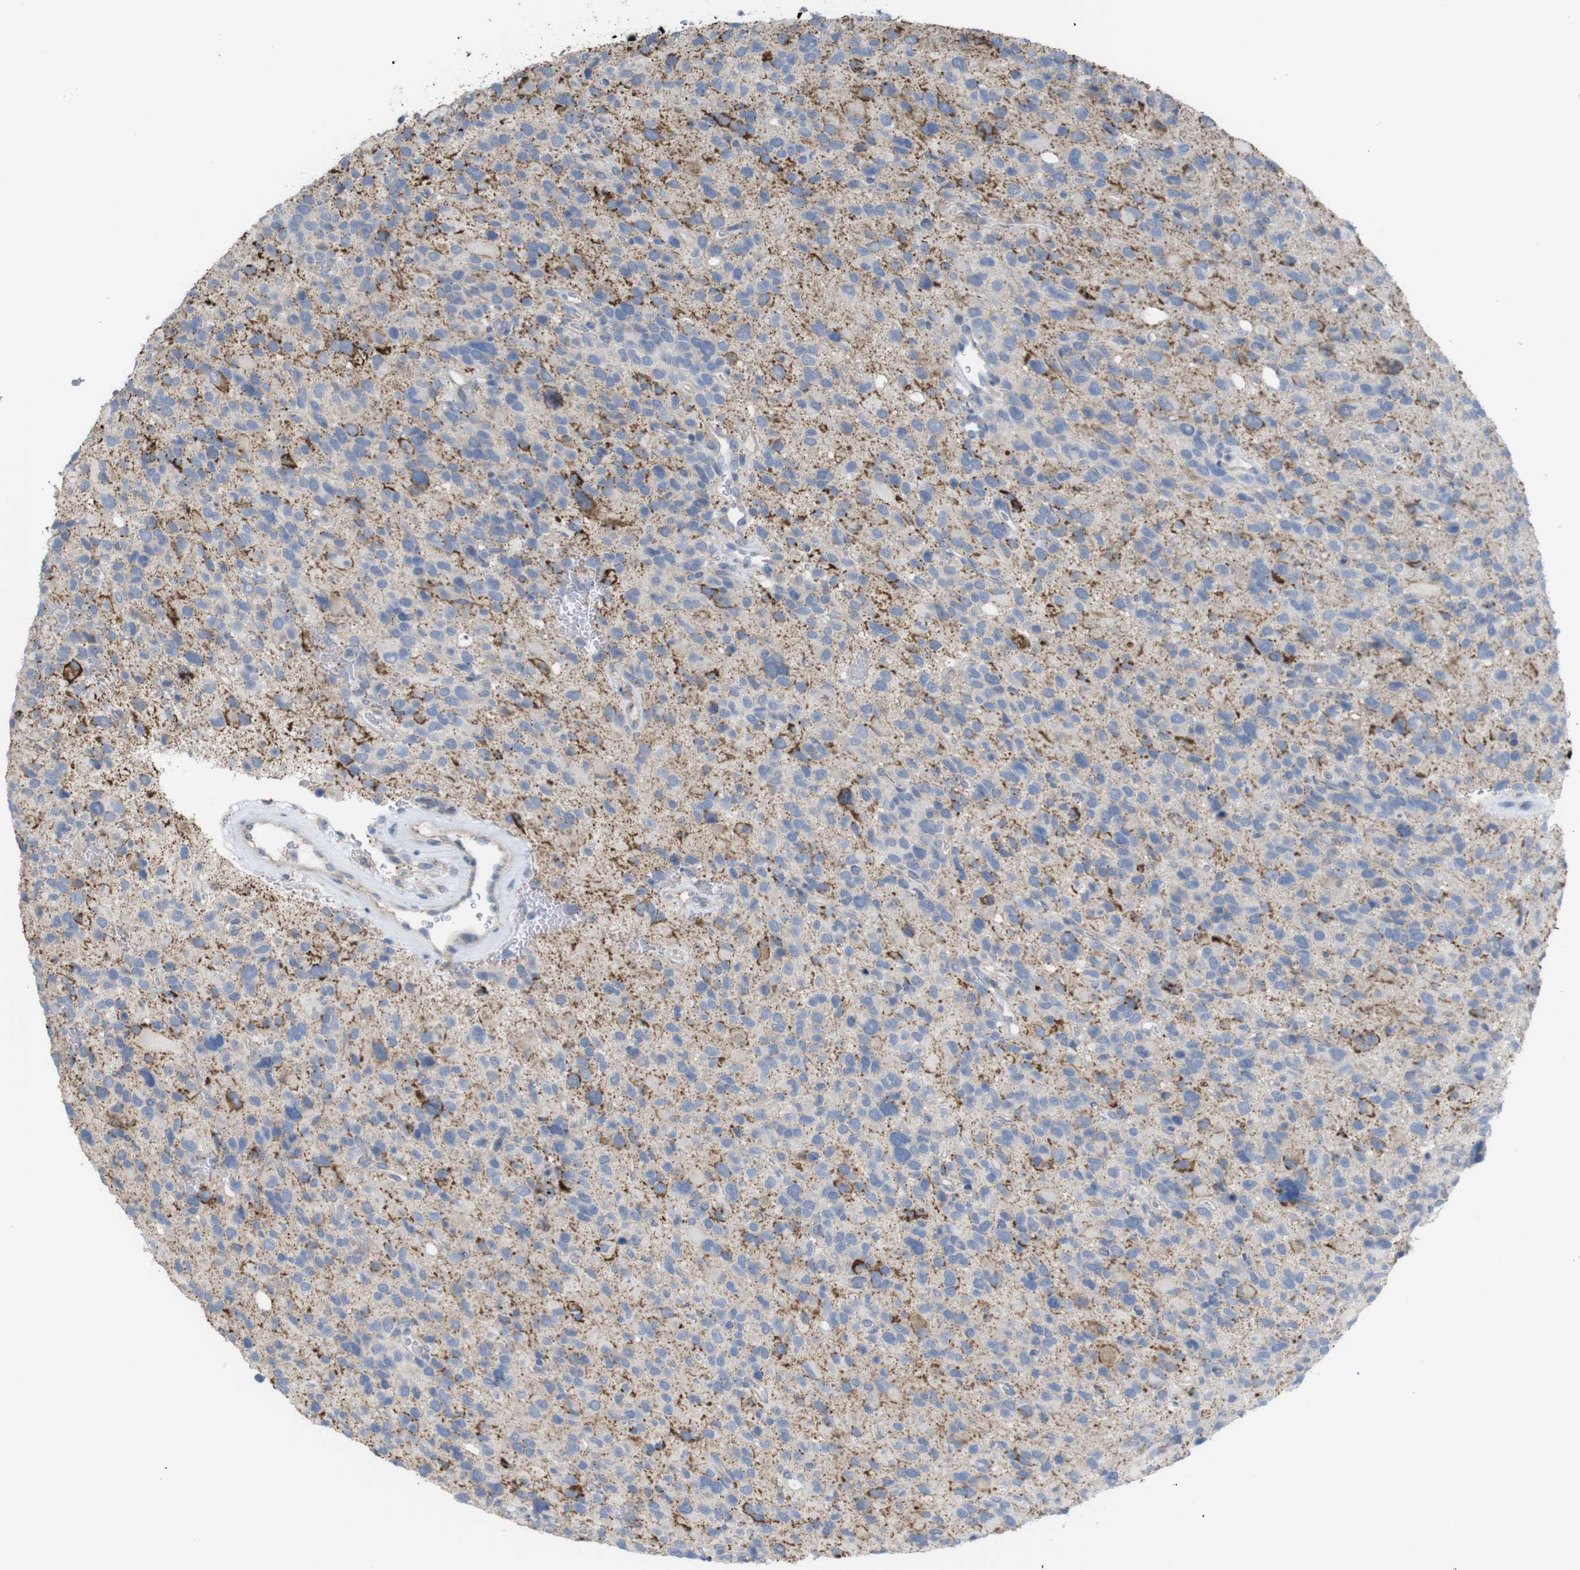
{"staining": {"intensity": "strong", "quantity": "25%-75%", "location": "cytoplasmic/membranous"}, "tissue": "glioma", "cell_type": "Tumor cells", "image_type": "cancer", "snomed": [{"axis": "morphology", "description": "Glioma, malignant, High grade"}, {"axis": "topography", "description": "Brain"}], "caption": "There is high levels of strong cytoplasmic/membranous staining in tumor cells of malignant high-grade glioma, as demonstrated by immunohistochemical staining (brown color).", "gene": "PTPRR", "patient": {"sex": "male", "age": 48}}